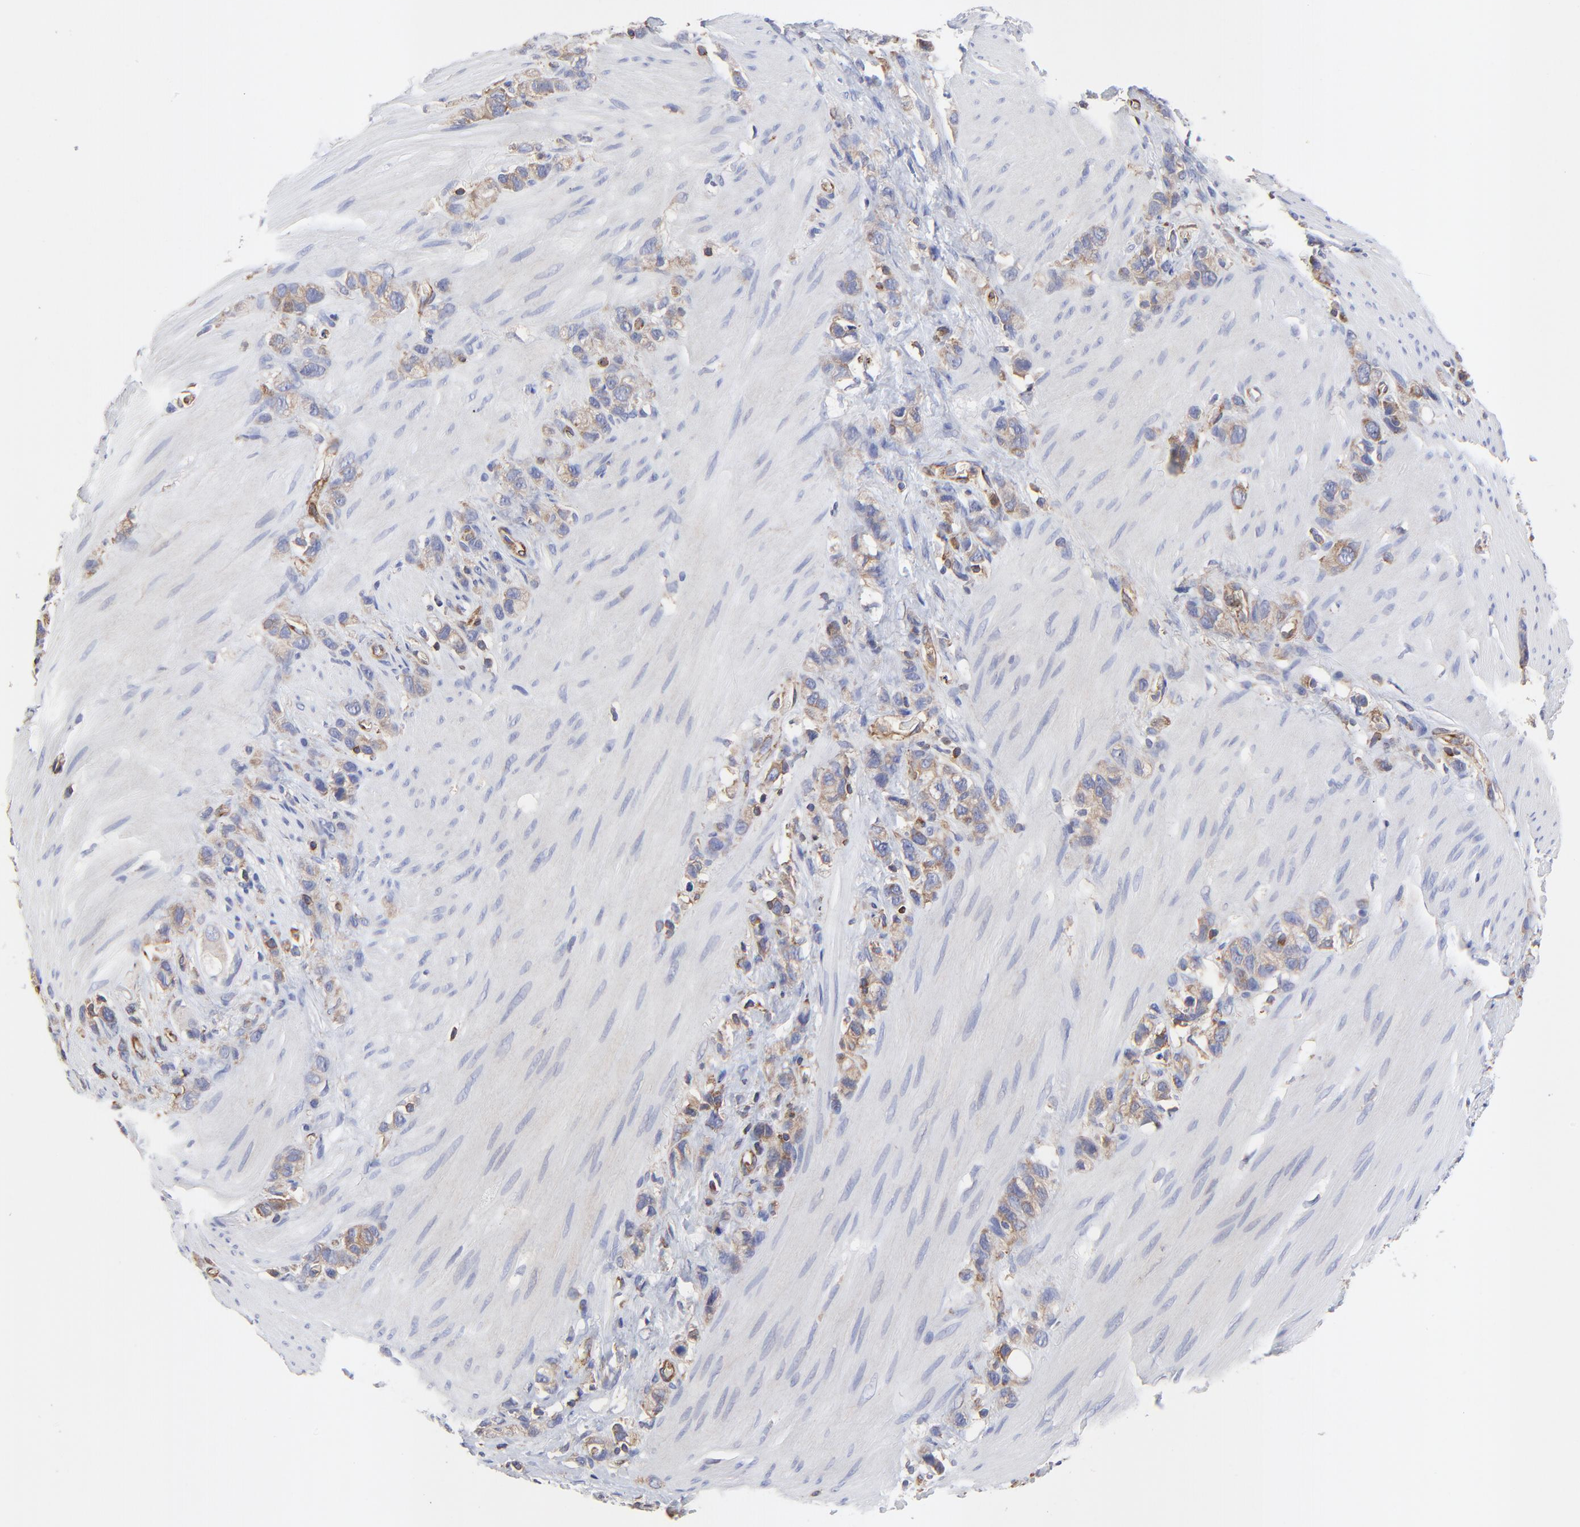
{"staining": {"intensity": "moderate", "quantity": "25%-75%", "location": "cytoplasmic/membranous"}, "tissue": "stomach cancer", "cell_type": "Tumor cells", "image_type": "cancer", "snomed": [{"axis": "morphology", "description": "Normal tissue, NOS"}, {"axis": "morphology", "description": "Adenocarcinoma, NOS"}, {"axis": "morphology", "description": "Adenocarcinoma, High grade"}, {"axis": "topography", "description": "Stomach, upper"}, {"axis": "topography", "description": "Stomach"}], "caption": "Immunohistochemistry (IHC) micrograph of neoplastic tissue: human adenocarcinoma (stomach) stained using immunohistochemistry (IHC) displays medium levels of moderate protein expression localized specifically in the cytoplasmic/membranous of tumor cells, appearing as a cytoplasmic/membranous brown color.", "gene": "SULF2", "patient": {"sex": "female", "age": 65}}